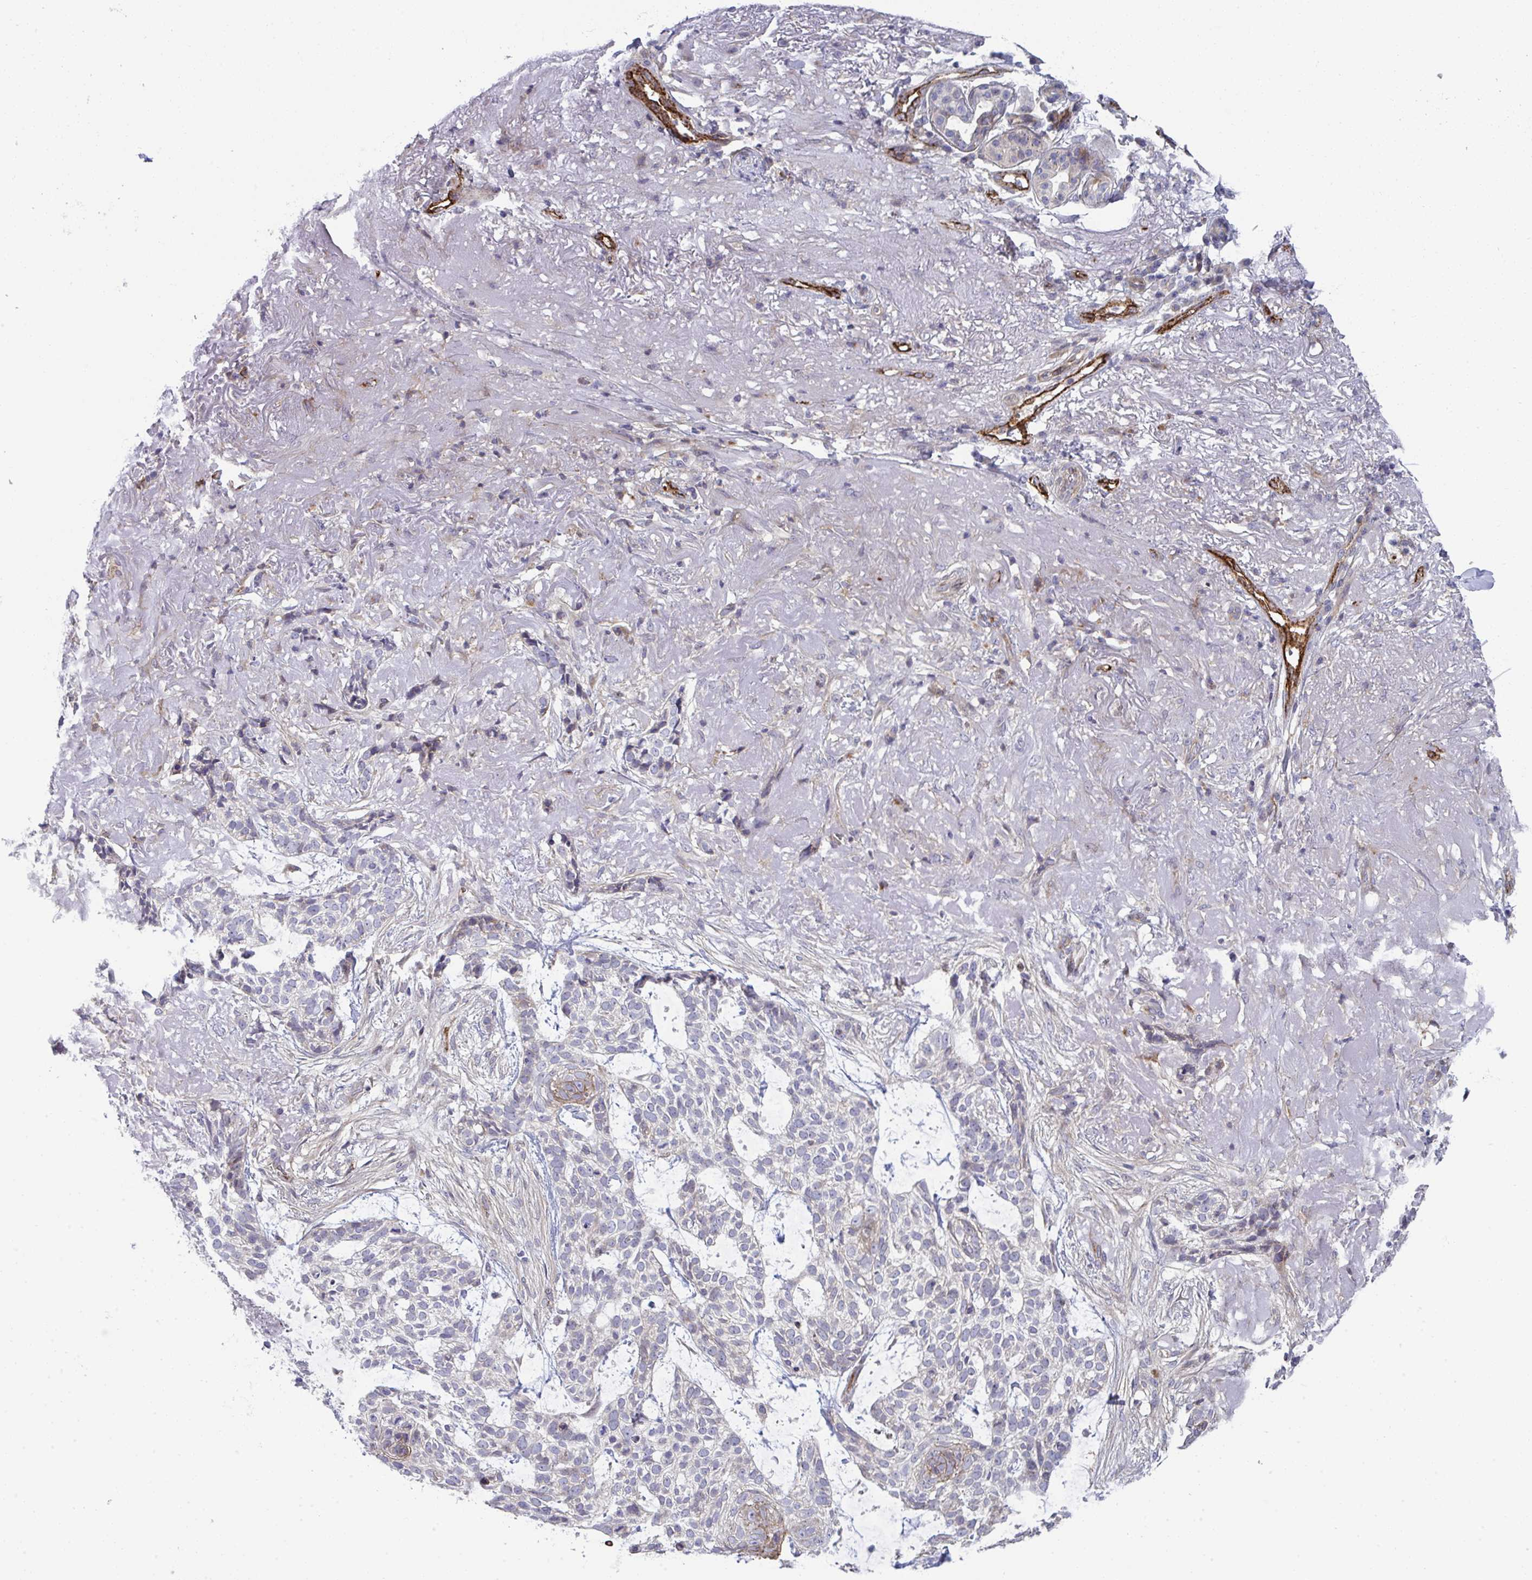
{"staining": {"intensity": "negative", "quantity": "none", "location": "none"}, "tissue": "skin cancer", "cell_type": "Tumor cells", "image_type": "cancer", "snomed": [{"axis": "morphology", "description": "Basal cell carcinoma"}, {"axis": "topography", "description": "Skin"}, {"axis": "topography", "description": "Skin of face"}], "caption": "A photomicrograph of skin basal cell carcinoma stained for a protein displays no brown staining in tumor cells.", "gene": "TOR1AIP2", "patient": {"sex": "female", "age": 80}}